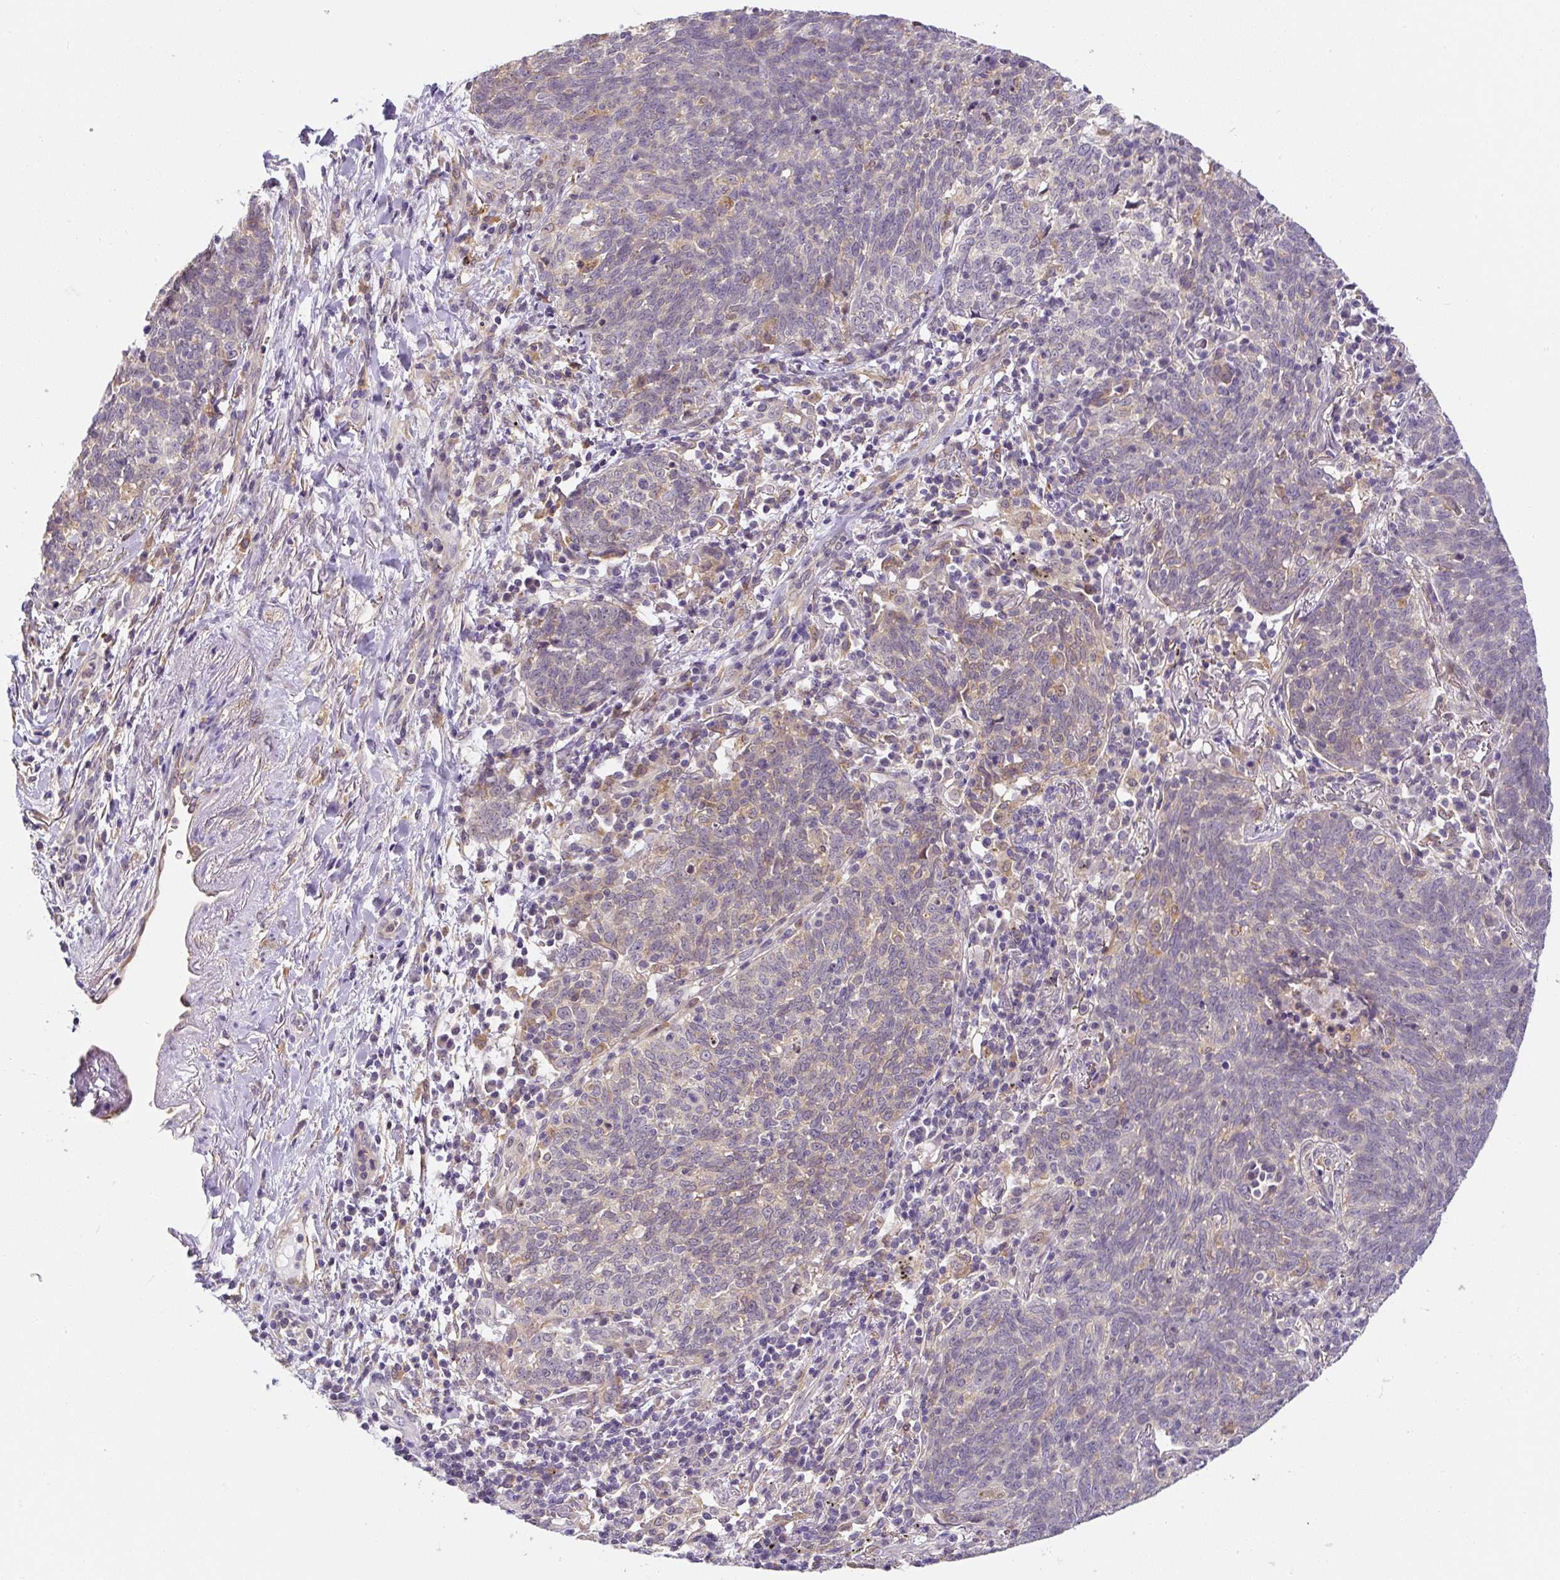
{"staining": {"intensity": "weak", "quantity": "<25%", "location": "cytoplasmic/membranous"}, "tissue": "lung cancer", "cell_type": "Tumor cells", "image_type": "cancer", "snomed": [{"axis": "morphology", "description": "Squamous cell carcinoma, NOS"}, {"axis": "topography", "description": "Lung"}], "caption": "The image exhibits no staining of tumor cells in lung cancer (squamous cell carcinoma).", "gene": "PLA2G4A", "patient": {"sex": "female", "age": 72}}